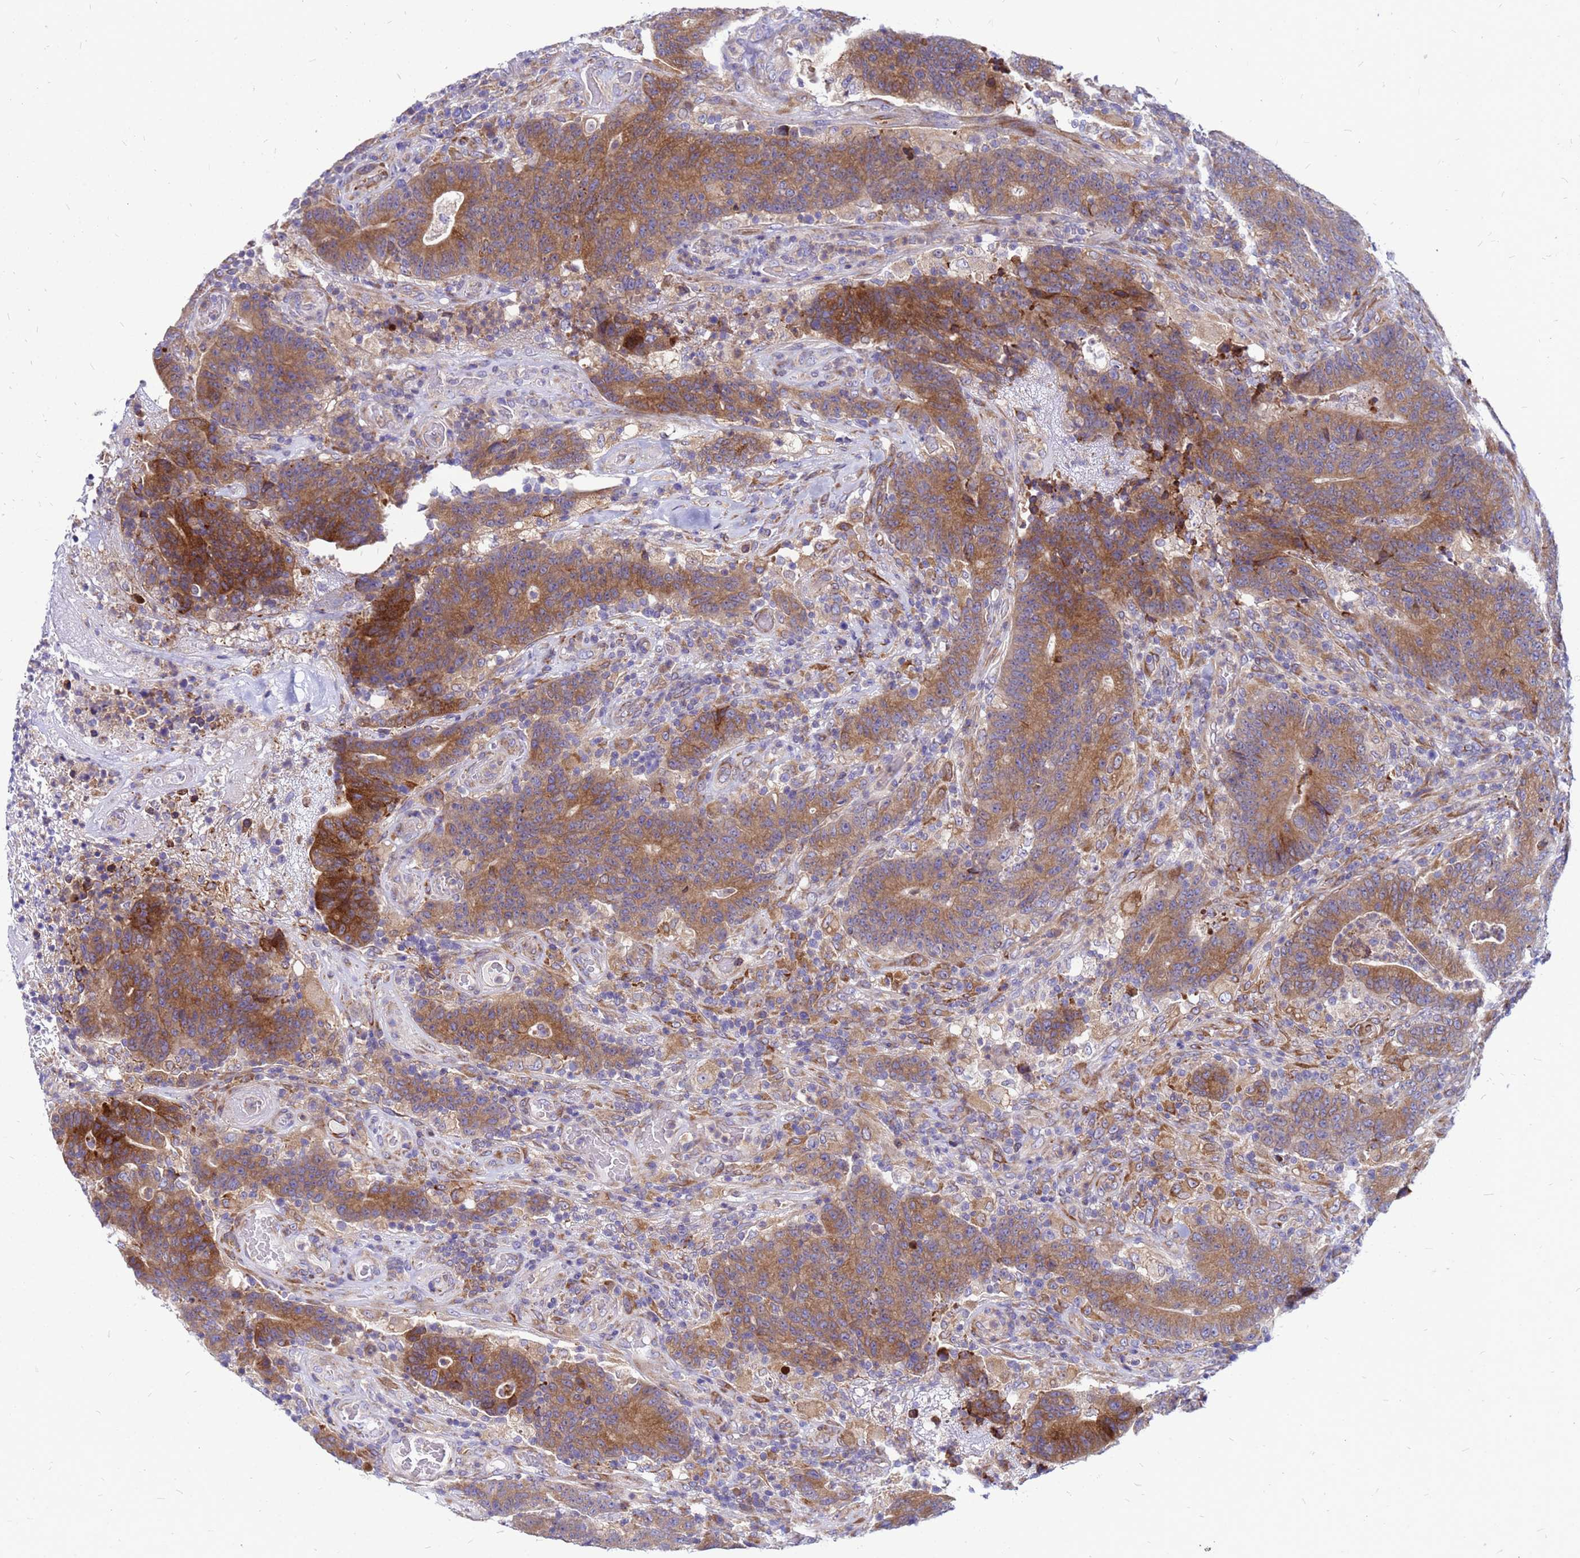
{"staining": {"intensity": "strong", "quantity": ">75%", "location": "cytoplasmic/membranous"}, "tissue": "colorectal cancer", "cell_type": "Tumor cells", "image_type": "cancer", "snomed": [{"axis": "morphology", "description": "Normal tissue, NOS"}, {"axis": "morphology", "description": "Adenocarcinoma, NOS"}, {"axis": "topography", "description": "Colon"}], "caption": "Immunohistochemical staining of human colorectal cancer shows high levels of strong cytoplasmic/membranous protein expression in approximately >75% of tumor cells.", "gene": "FHIP1A", "patient": {"sex": "female", "age": 75}}